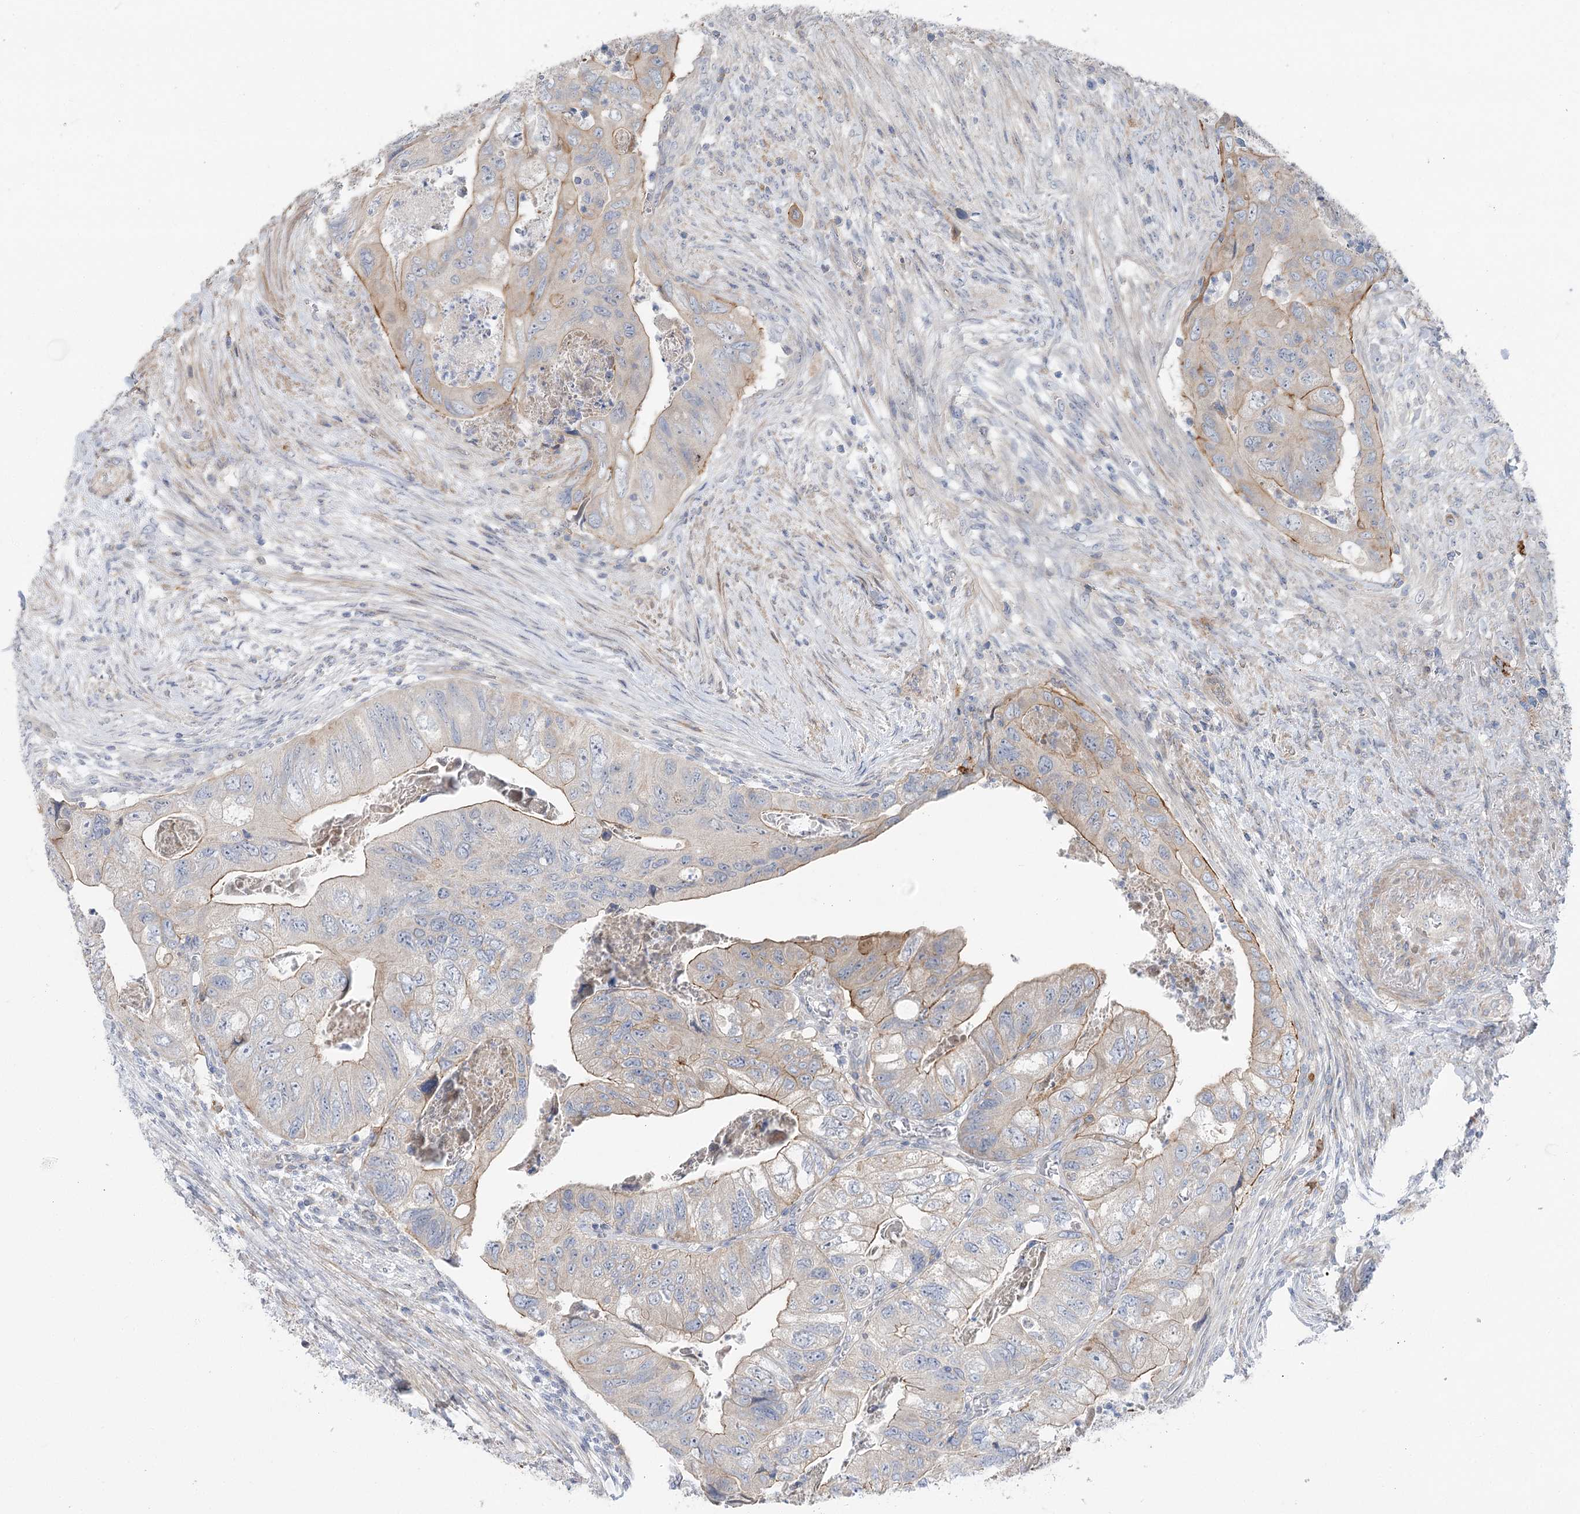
{"staining": {"intensity": "moderate", "quantity": "25%-75%", "location": "cytoplasmic/membranous"}, "tissue": "colorectal cancer", "cell_type": "Tumor cells", "image_type": "cancer", "snomed": [{"axis": "morphology", "description": "Adenocarcinoma, NOS"}, {"axis": "topography", "description": "Rectum"}], "caption": "Immunohistochemistry (IHC) (DAB (3,3'-diaminobenzidine)) staining of colorectal cancer (adenocarcinoma) exhibits moderate cytoplasmic/membranous protein expression in approximately 25%-75% of tumor cells.", "gene": "SCN11A", "patient": {"sex": "male", "age": 63}}